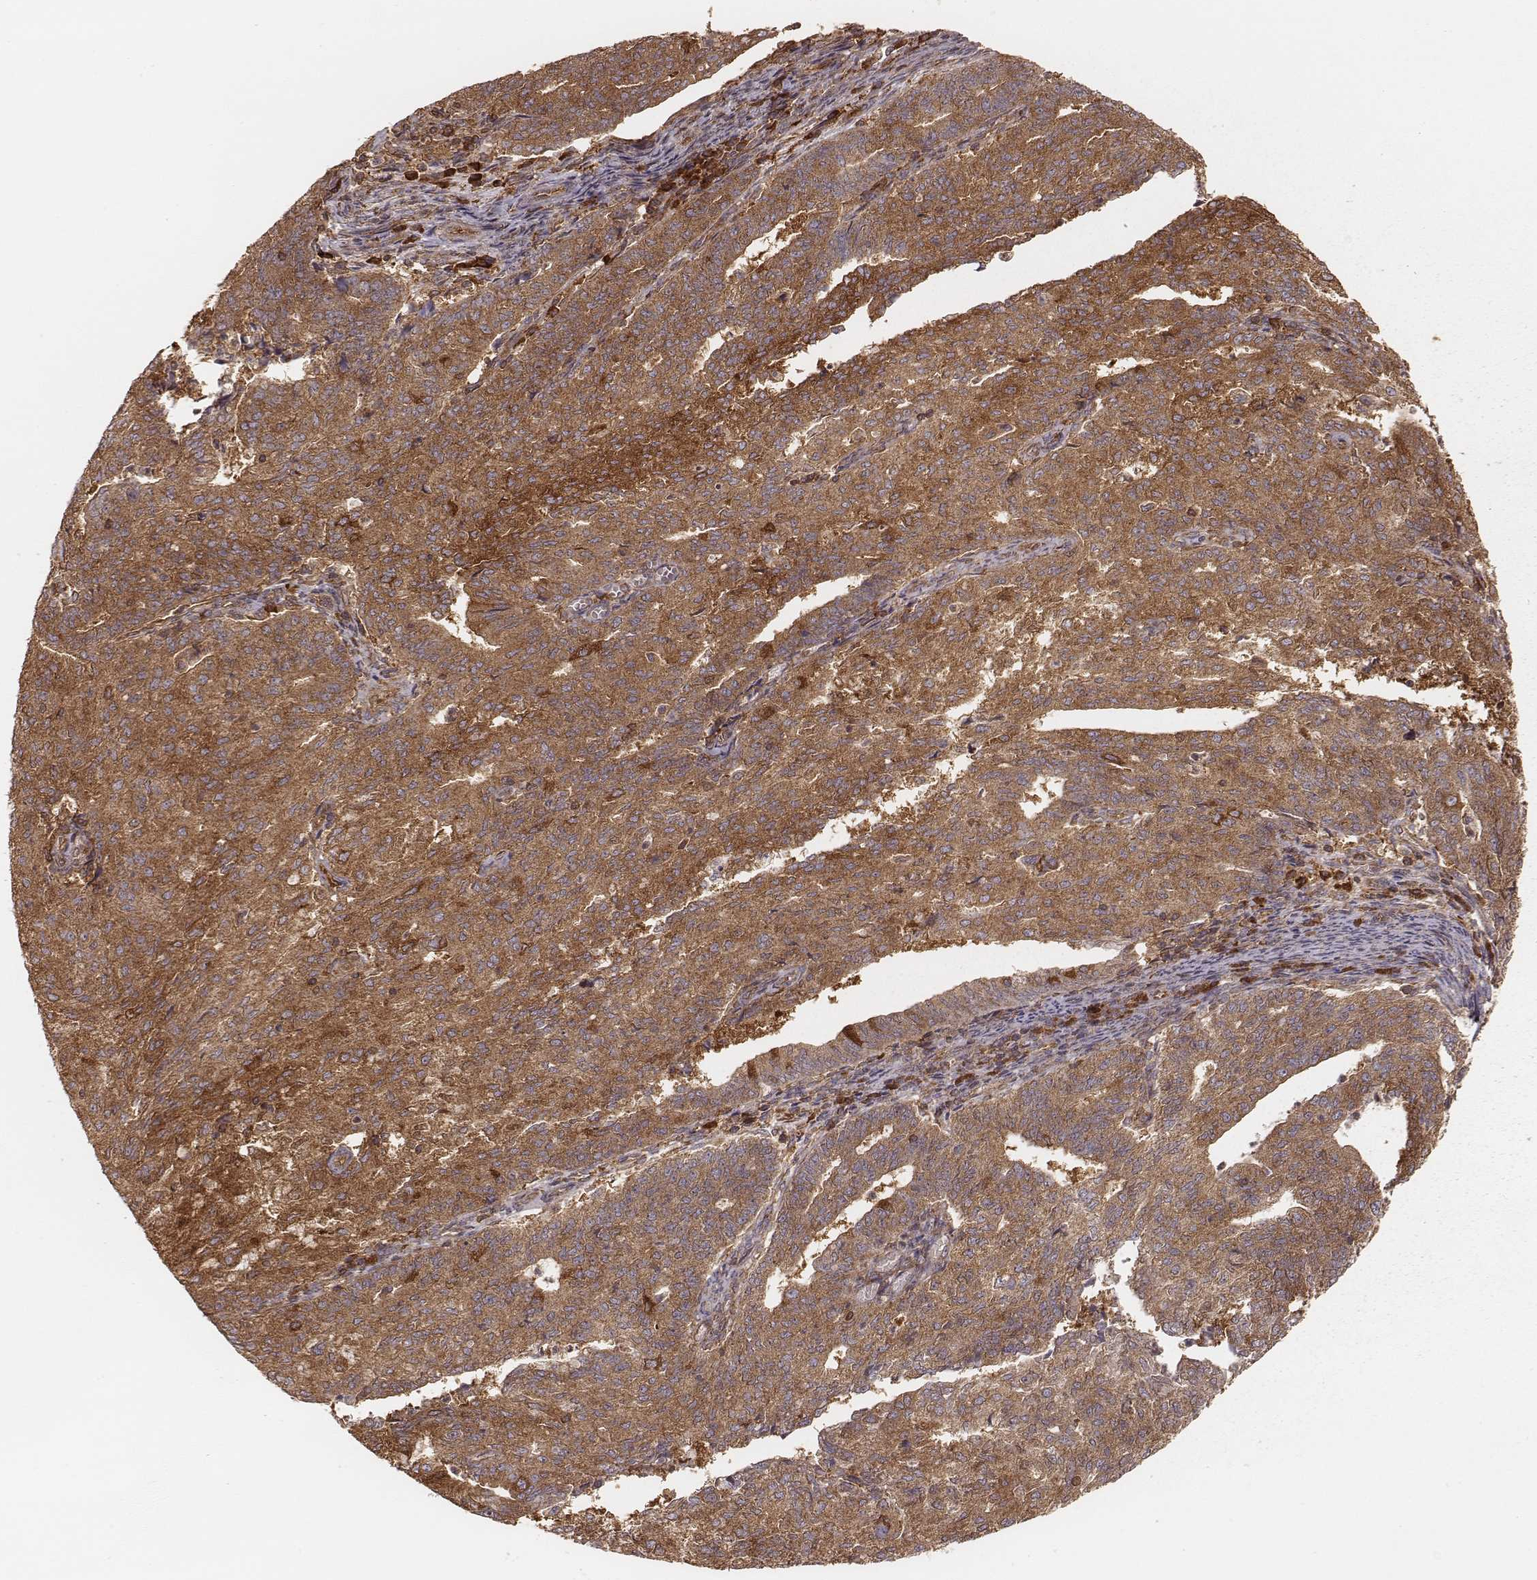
{"staining": {"intensity": "moderate", "quantity": ">75%", "location": "cytoplasmic/membranous"}, "tissue": "endometrial cancer", "cell_type": "Tumor cells", "image_type": "cancer", "snomed": [{"axis": "morphology", "description": "Adenocarcinoma, NOS"}, {"axis": "topography", "description": "Endometrium"}], "caption": "Endometrial cancer (adenocarcinoma) stained with a protein marker shows moderate staining in tumor cells.", "gene": "CARS1", "patient": {"sex": "female", "age": 82}}